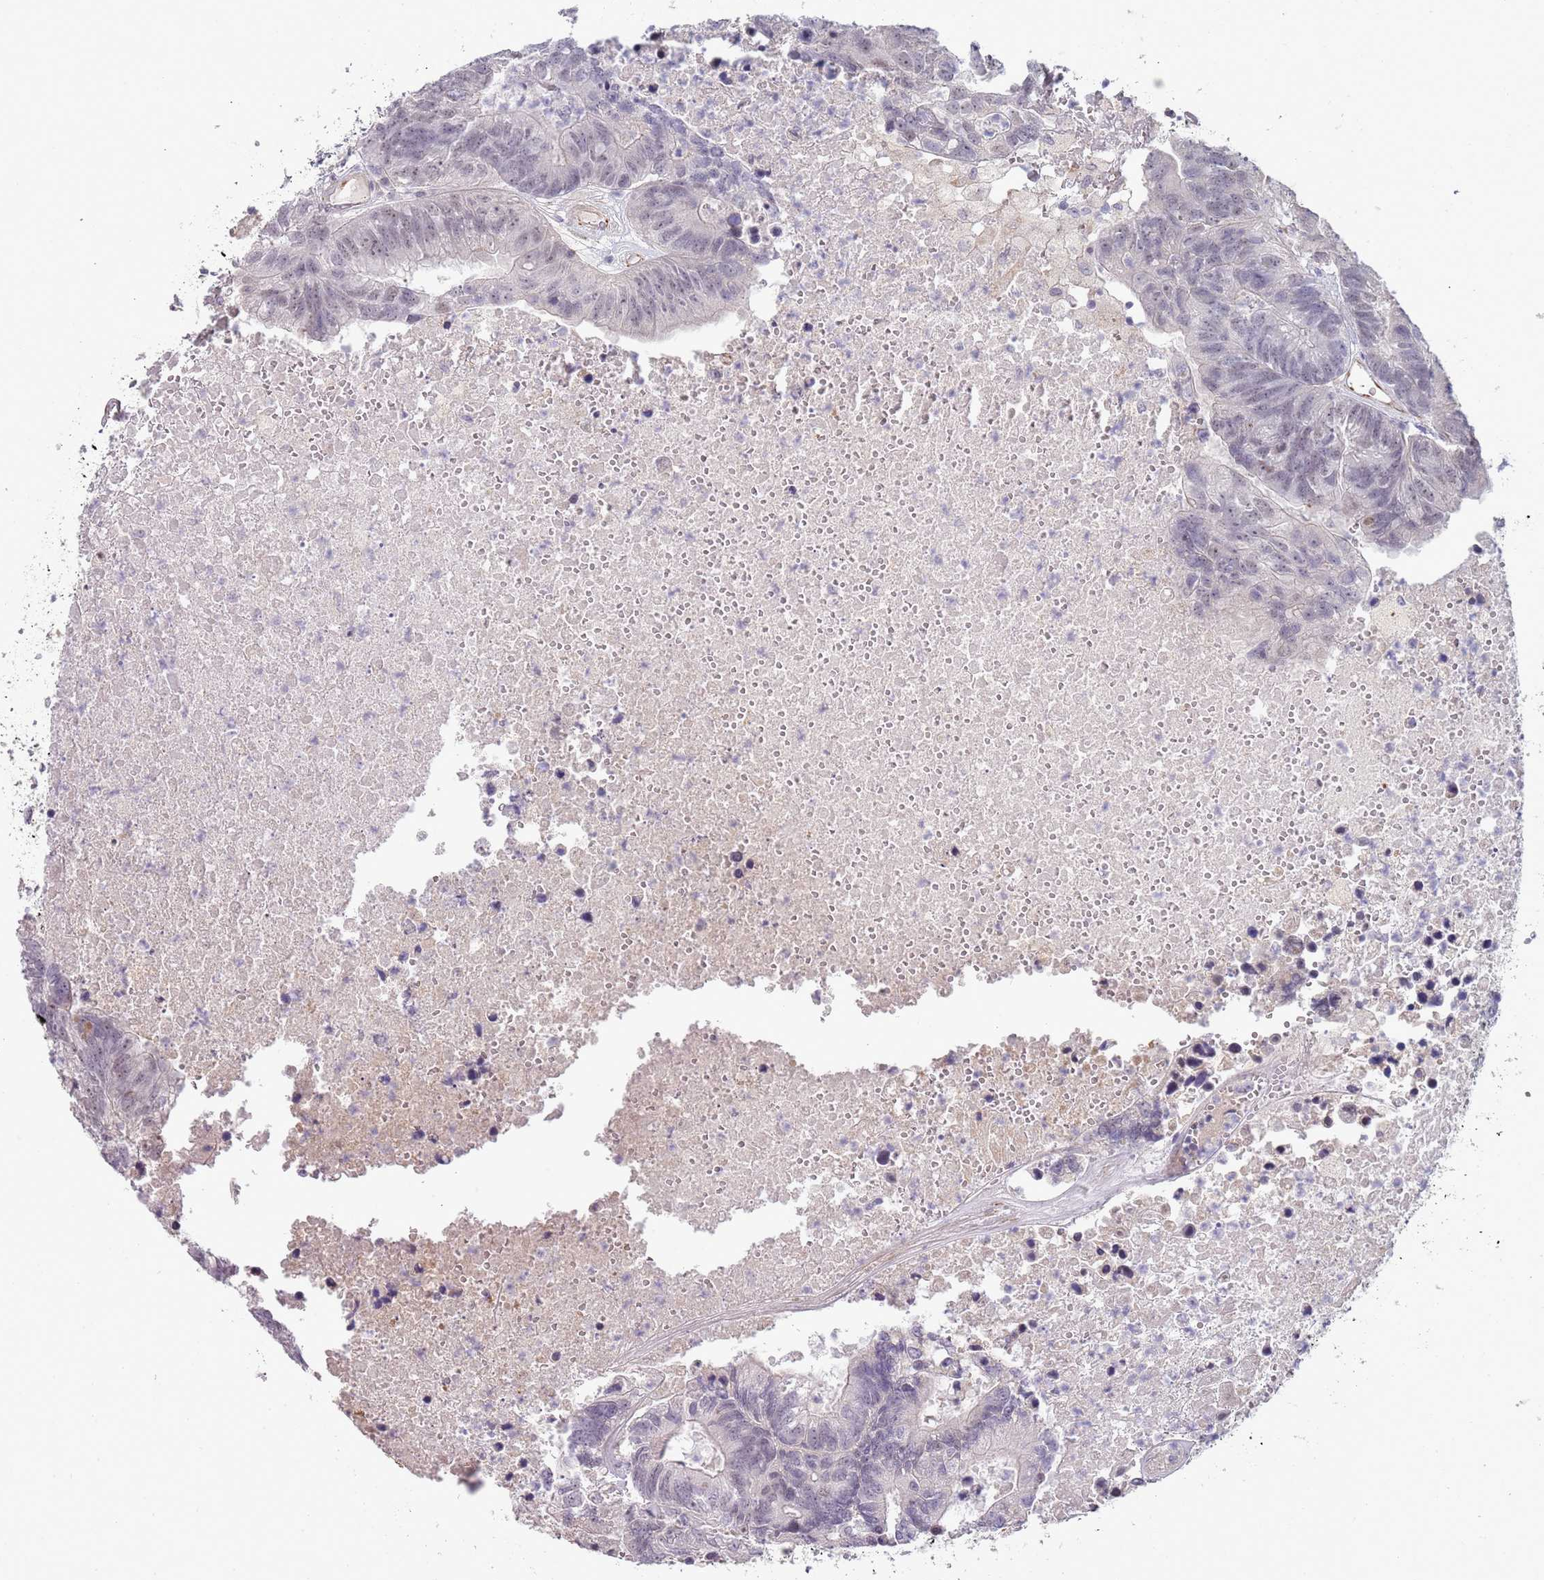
{"staining": {"intensity": "negative", "quantity": "none", "location": "none"}, "tissue": "colorectal cancer", "cell_type": "Tumor cells", "image_type": "cancer", "snomed": [{"axis": "morphology", "description": "Adenocarcinoma, NOS"}, {"axis": "topography", "description": "Colon"}], "caption": "Immunohistochemistry of adenocarcinoma (colorectal) displays no staining in tumor cells.", "gene": "NBPF3", "patient": {"sex": "female", "age": 48}}